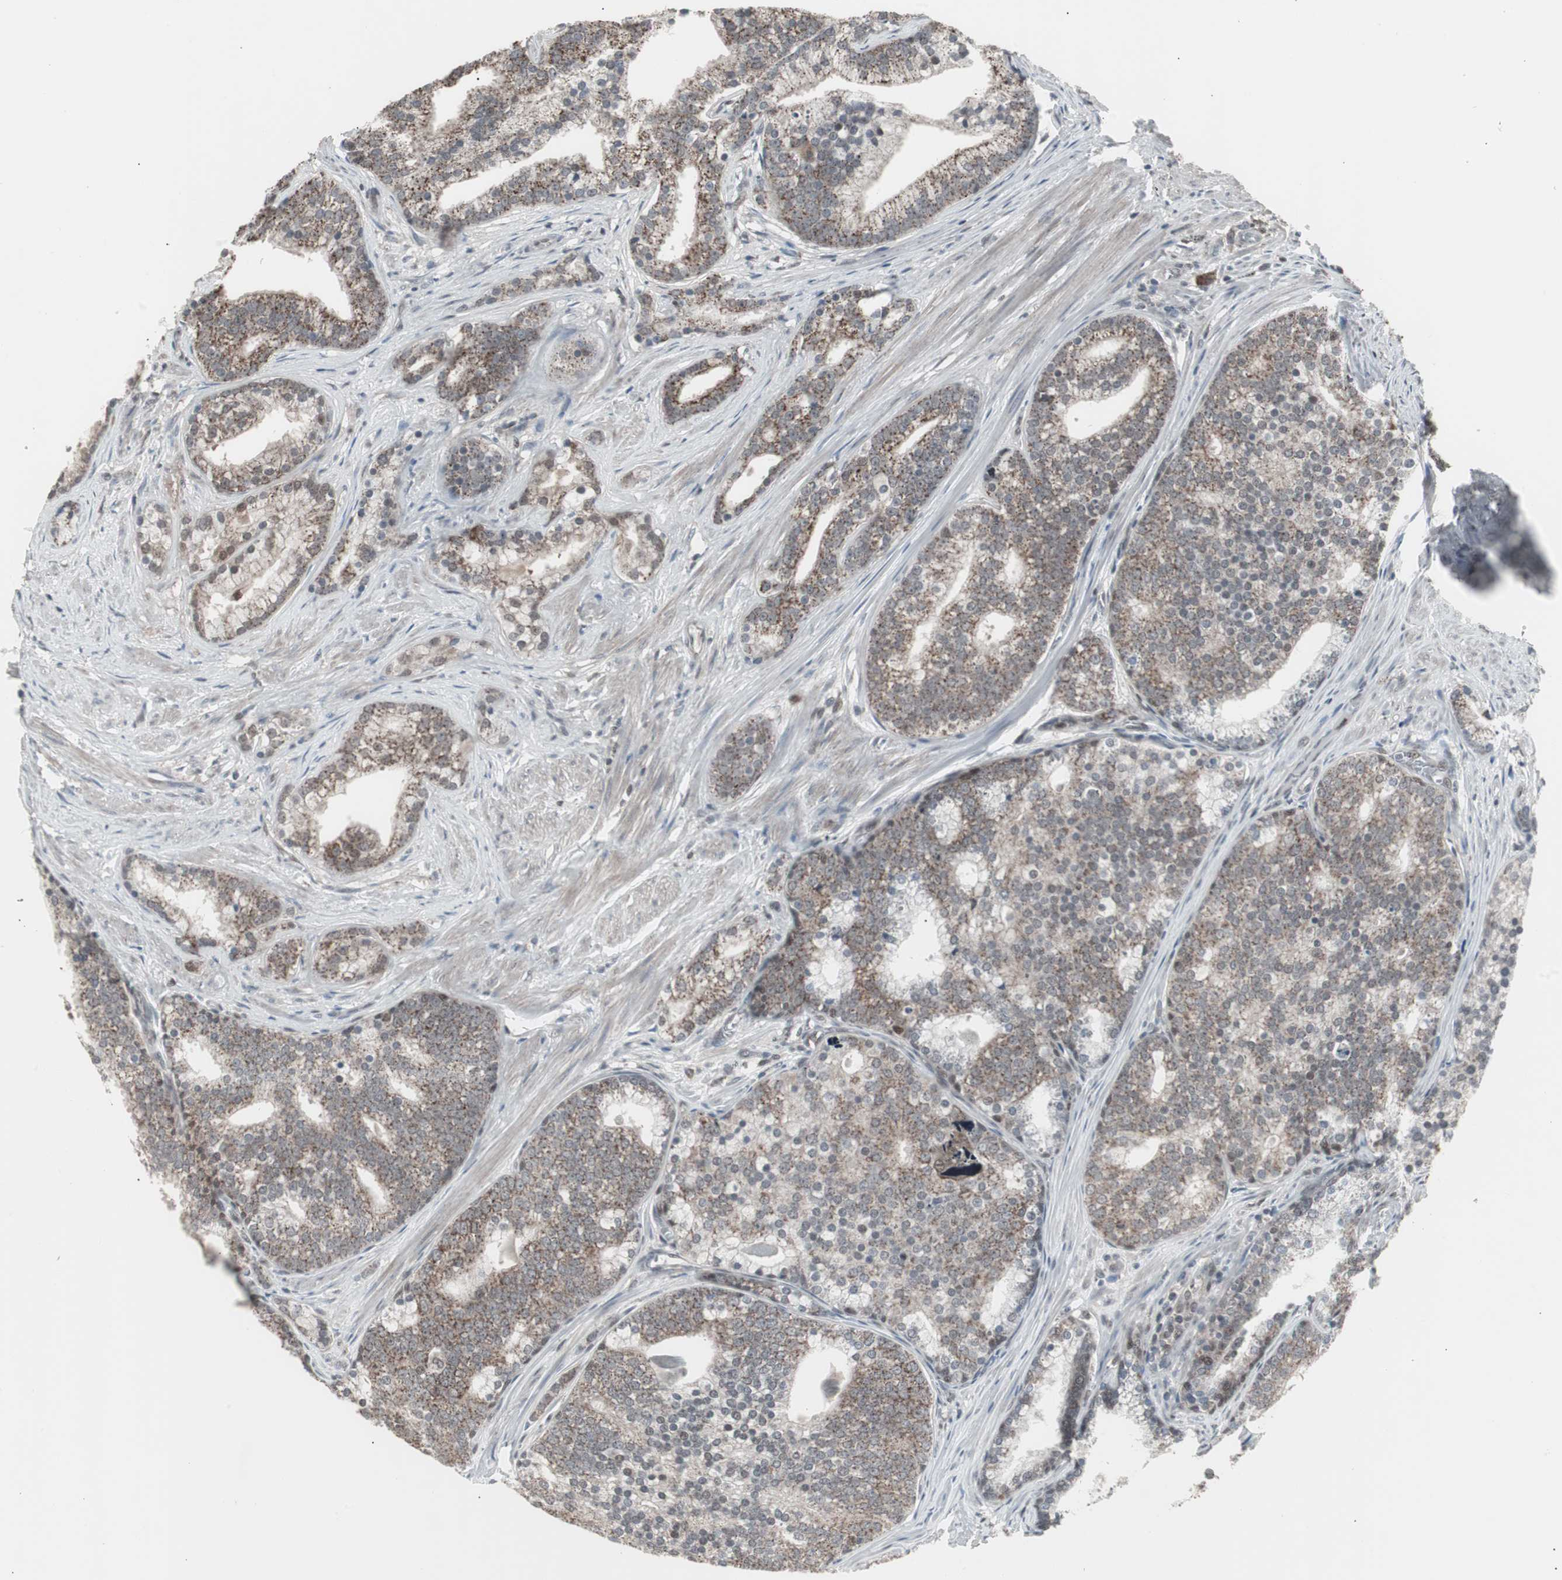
{"staining": {"intensity": "moderate", "quantity": "25%-75%", "location": "cytoplasmic/membranous"}, "tissue": "prostate cancer", "cell_type": "Tumor cells", "image_type": "cancer", "snomed": [{"axis": "morphology", "description": "Adenocarcinoma, Low grade"}, {"axis": "topography", "description": "Prostate"}], "caption": "Protein staining of prostate cancer (low-grade adenocarcinoma) tissue exhibits moderate cytoplasmic/membranous positivity in approximately 25%-75% of tumor cells.", "gene": "RXRA", "patient": {"sex": "male", "age": 71}}